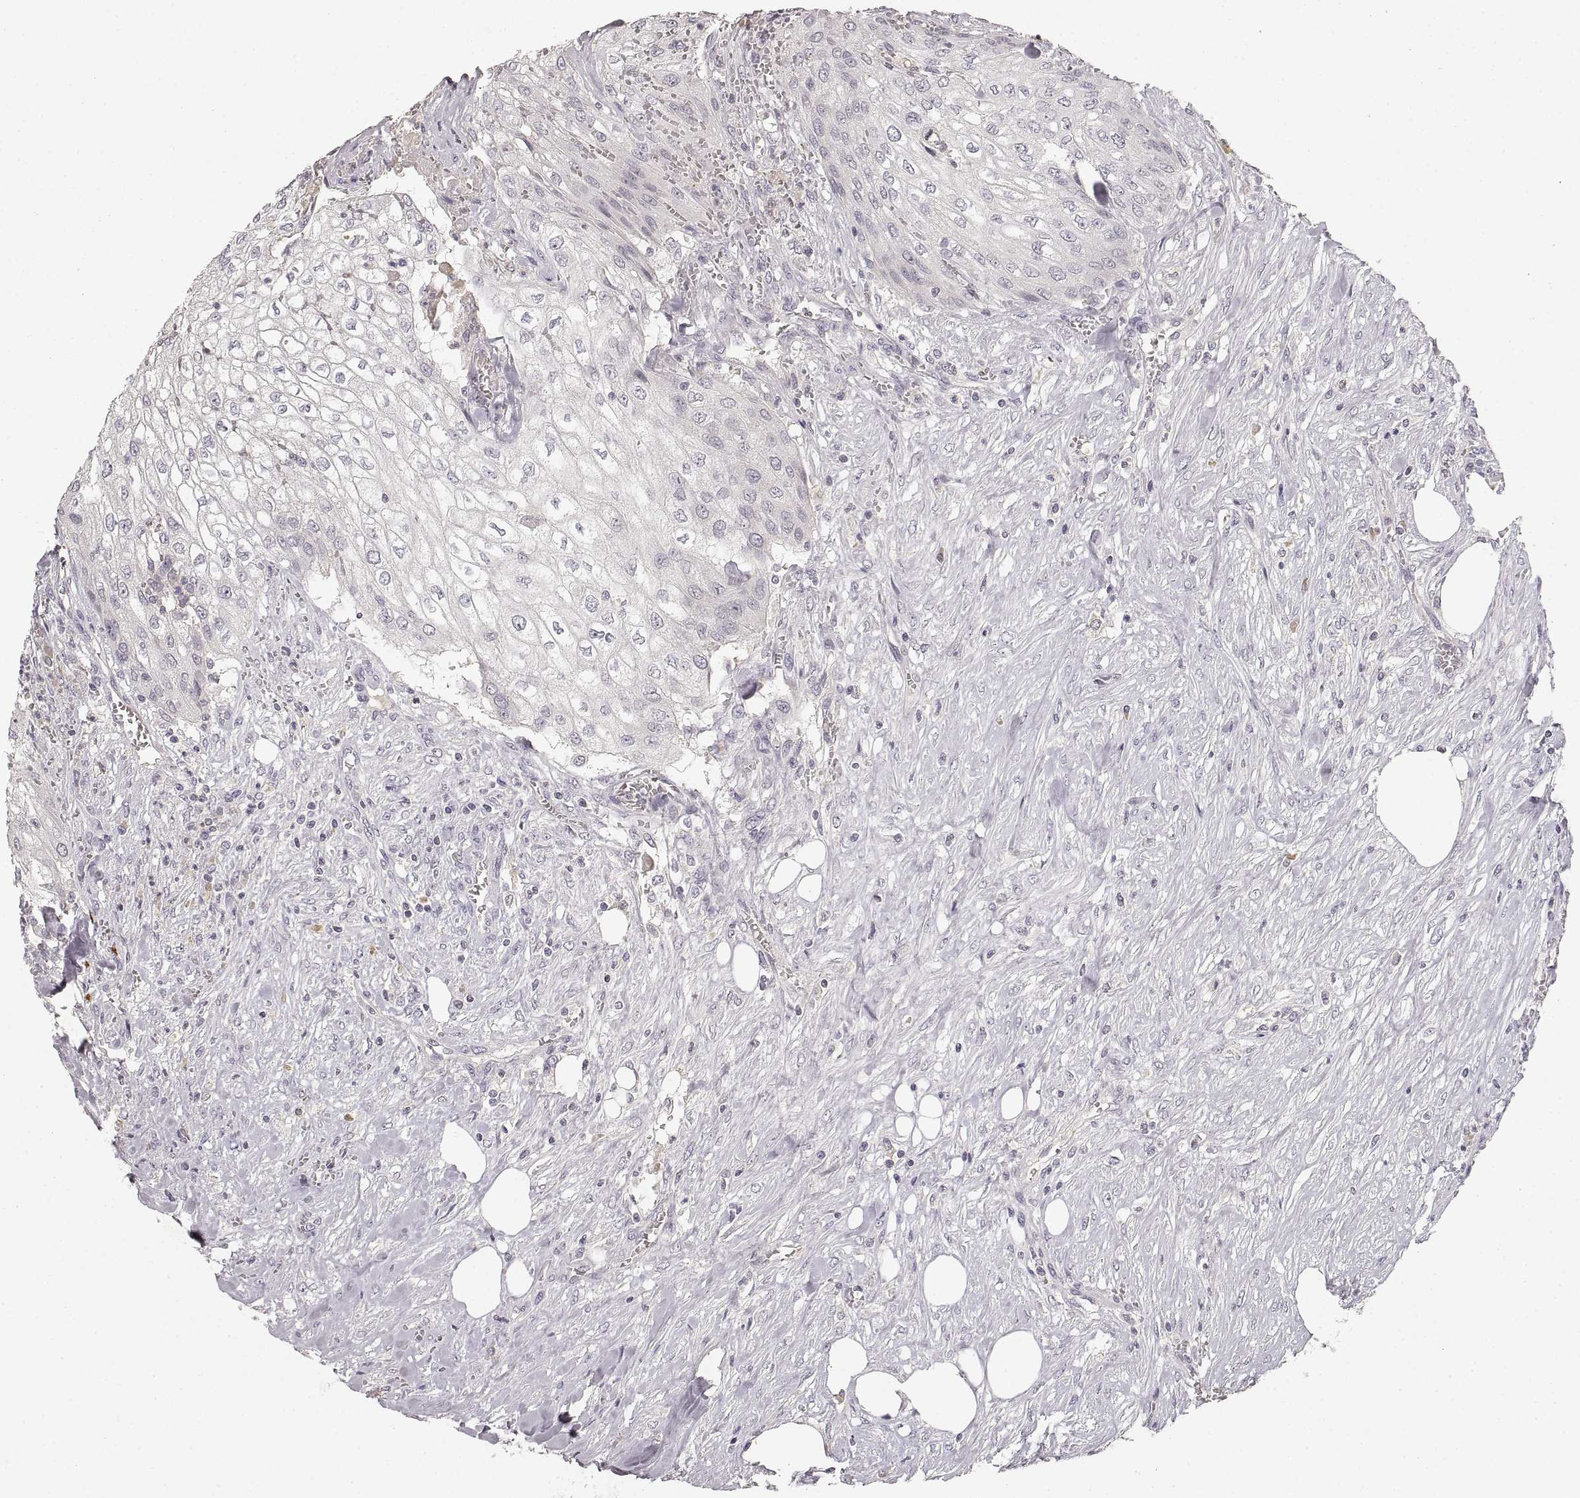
{"staining": {"intensity": "negative", "quantity": "none", "location": "none"}, "tissue": "urothelial cancer", "cell_type": "Tumor cells", "image_type": "cancer", "snomed": [{"axis": "morphology", "description": "Urothelial carcinoma, High grade"}, {"axis": "topography", "description": "Urinary bladder"}], "caption": "A histopathology image of human urothelial carcinoma (high-grade) is negative for staining in tumor cells.", "gene": "RUNDC3A", "patient": {"sex": "male", "age": 62}}